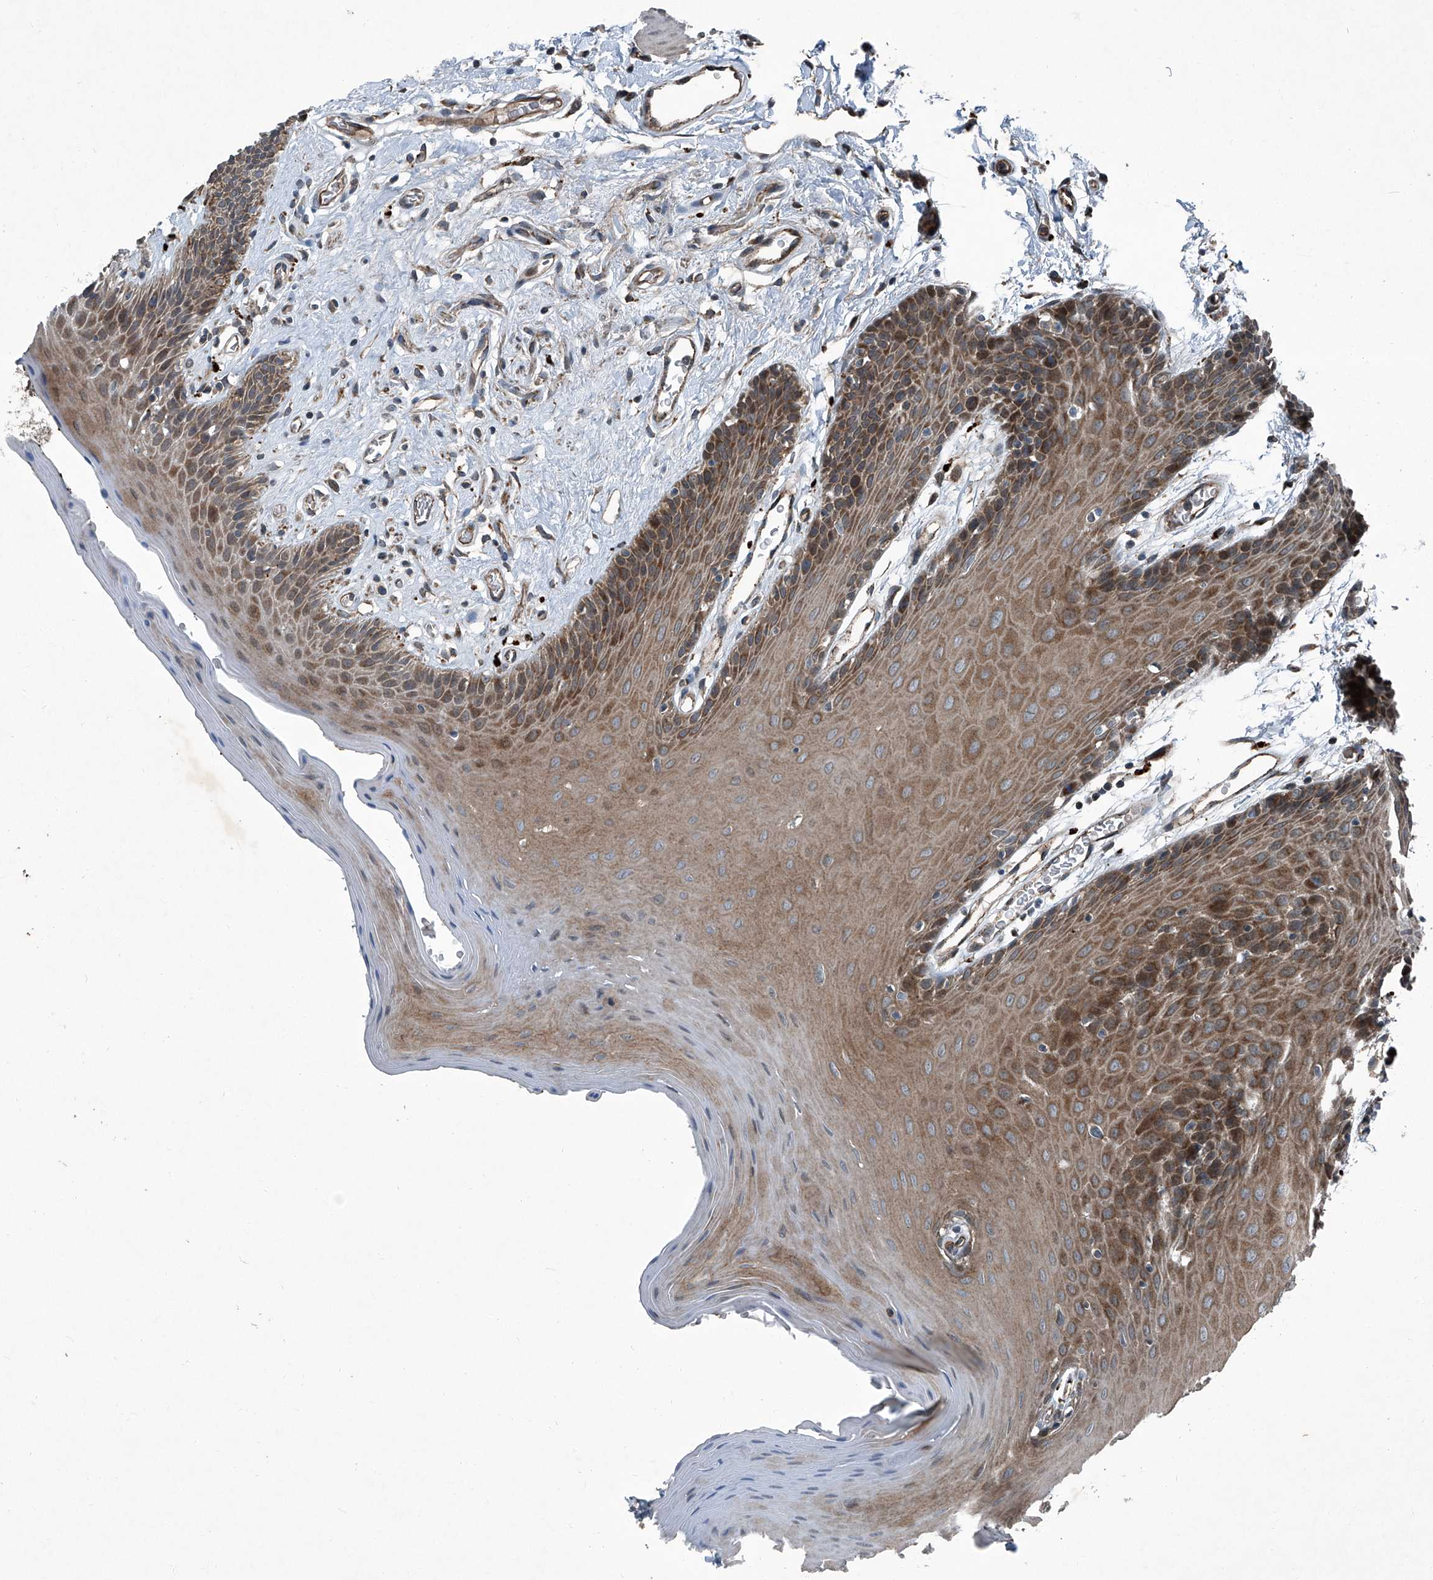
{"staining": {"intensity": "moderate", "quantity": ">75%", "location": "cytoplasmic/membranous"}, "tissue": "oral mucosa", "cell_type": "Squamous epithelial cells", "image_type": "normal", "snomed": [{"axis": "morphology", "description": "Normal tissue, NOS"}, {"axis": "morphology", "description": "Squamous cell carcinoma, NOS"}, {"axis": "topography", "description": "Skeletal muscle"}, {"axis": "topography", "description": "Oral tissue"}, {"axis": "topography", "description": "Salivary gland"}, {"axis": "topography", "description": "Head-Neck"}], "caption": "Unremarkable oral mucosa was stained to show a protein in brown. There is medium levels of moderate cytoplasmic/membranous positivity in approximately >75% of squamous epithelial cells.", "gene": "SENP2", "patient": {"sex": "male", "age": 54}}